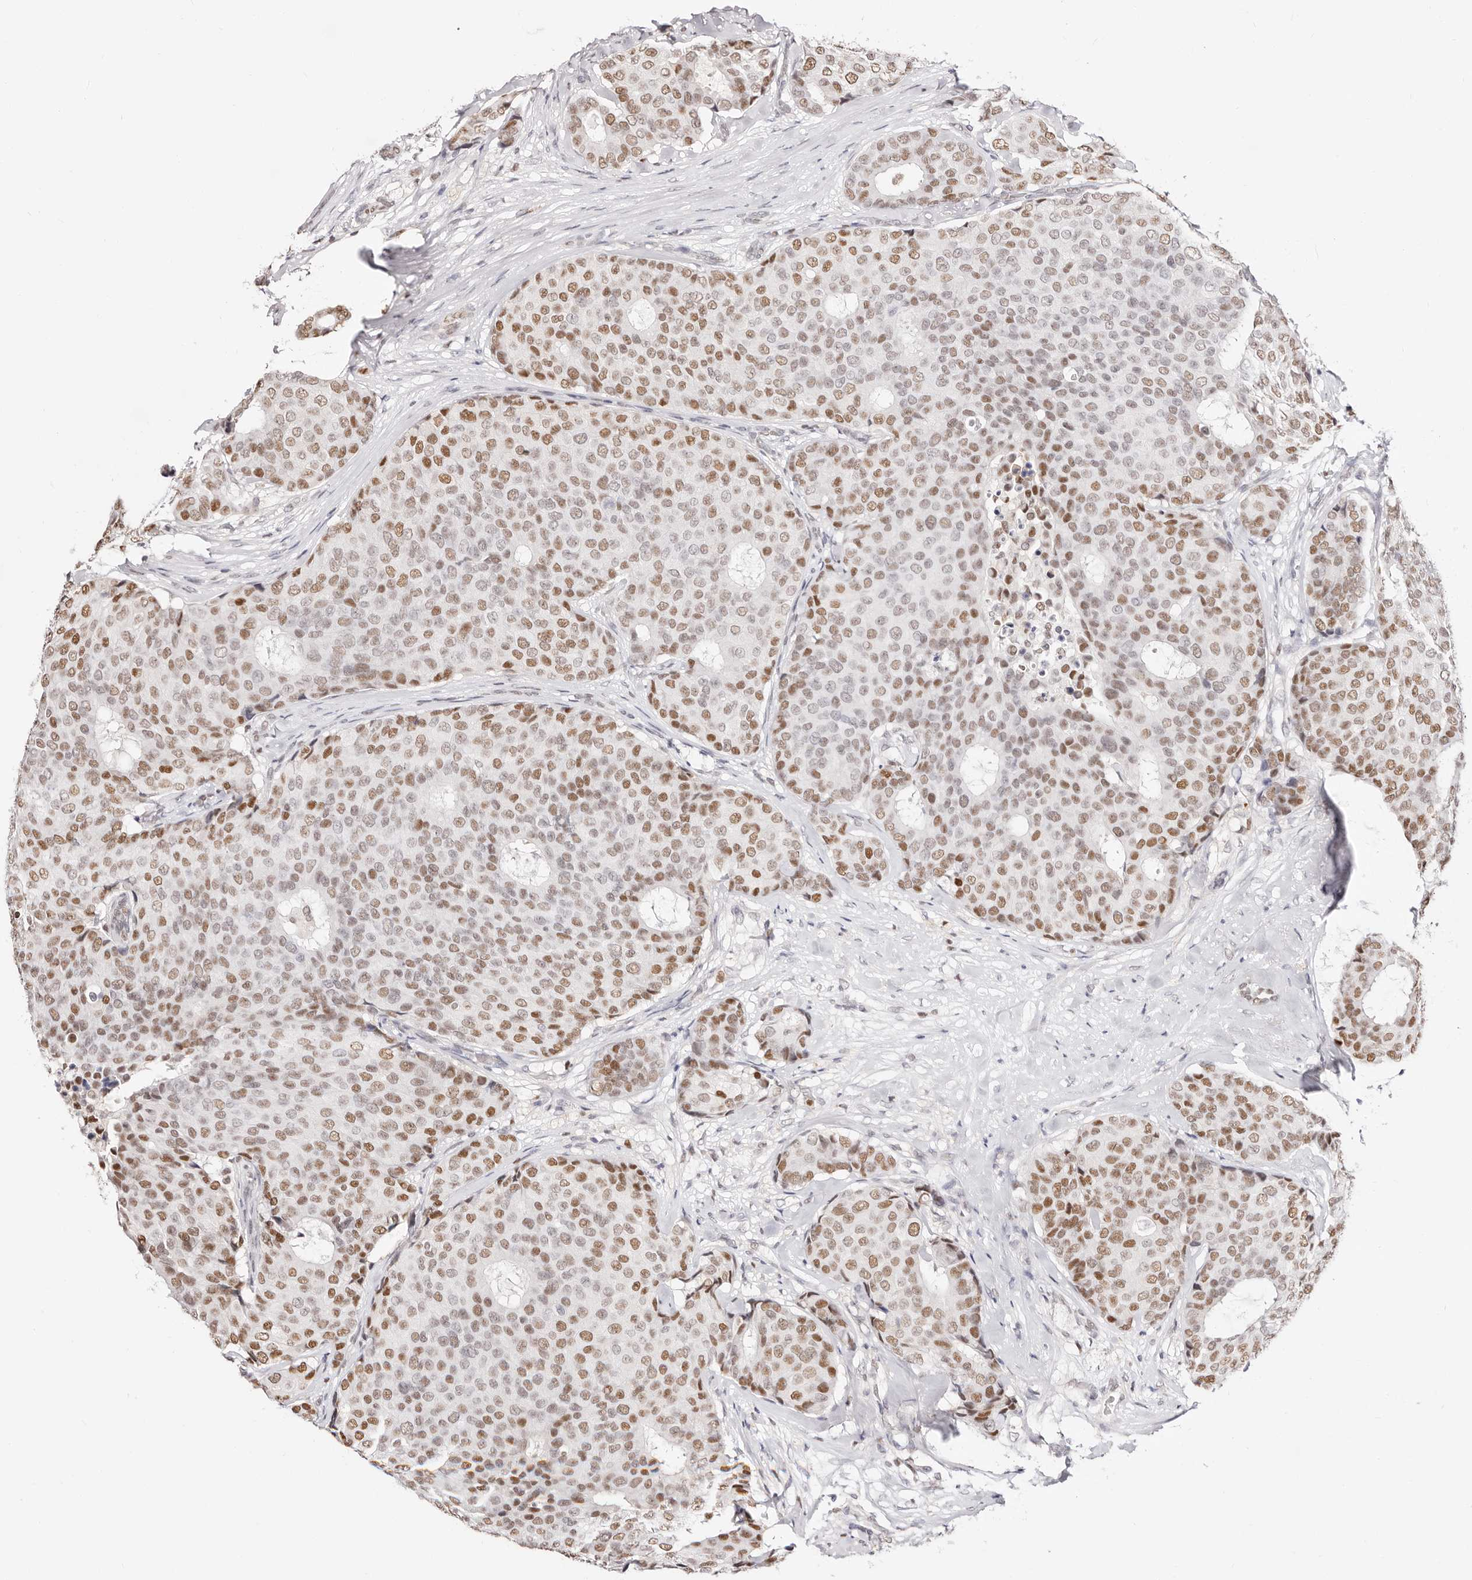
{"staining": {"intensity": "moderate", "quantity": ">75%", "location": "nuclear"}, "tissue": "breast cancer", "cell_type": "Tumor cells", "image_type": "cancer", "snomed": [{"axis": "morphology", "description": "Duct carcinoma"}, {"axis": "topography", "description": "Breast"}], "caption": "The micrograph demonstrates staining of breast cancer, revealing moderate nuclear protein staining (brown color) within tumor cells. The protein of interest is stained brown, and the nuclei are stained in blue (DAB IHC with brightfield microscopy, high magnification).", "gene": "TKT", "patient": {"sex": "female", "age": 75}}